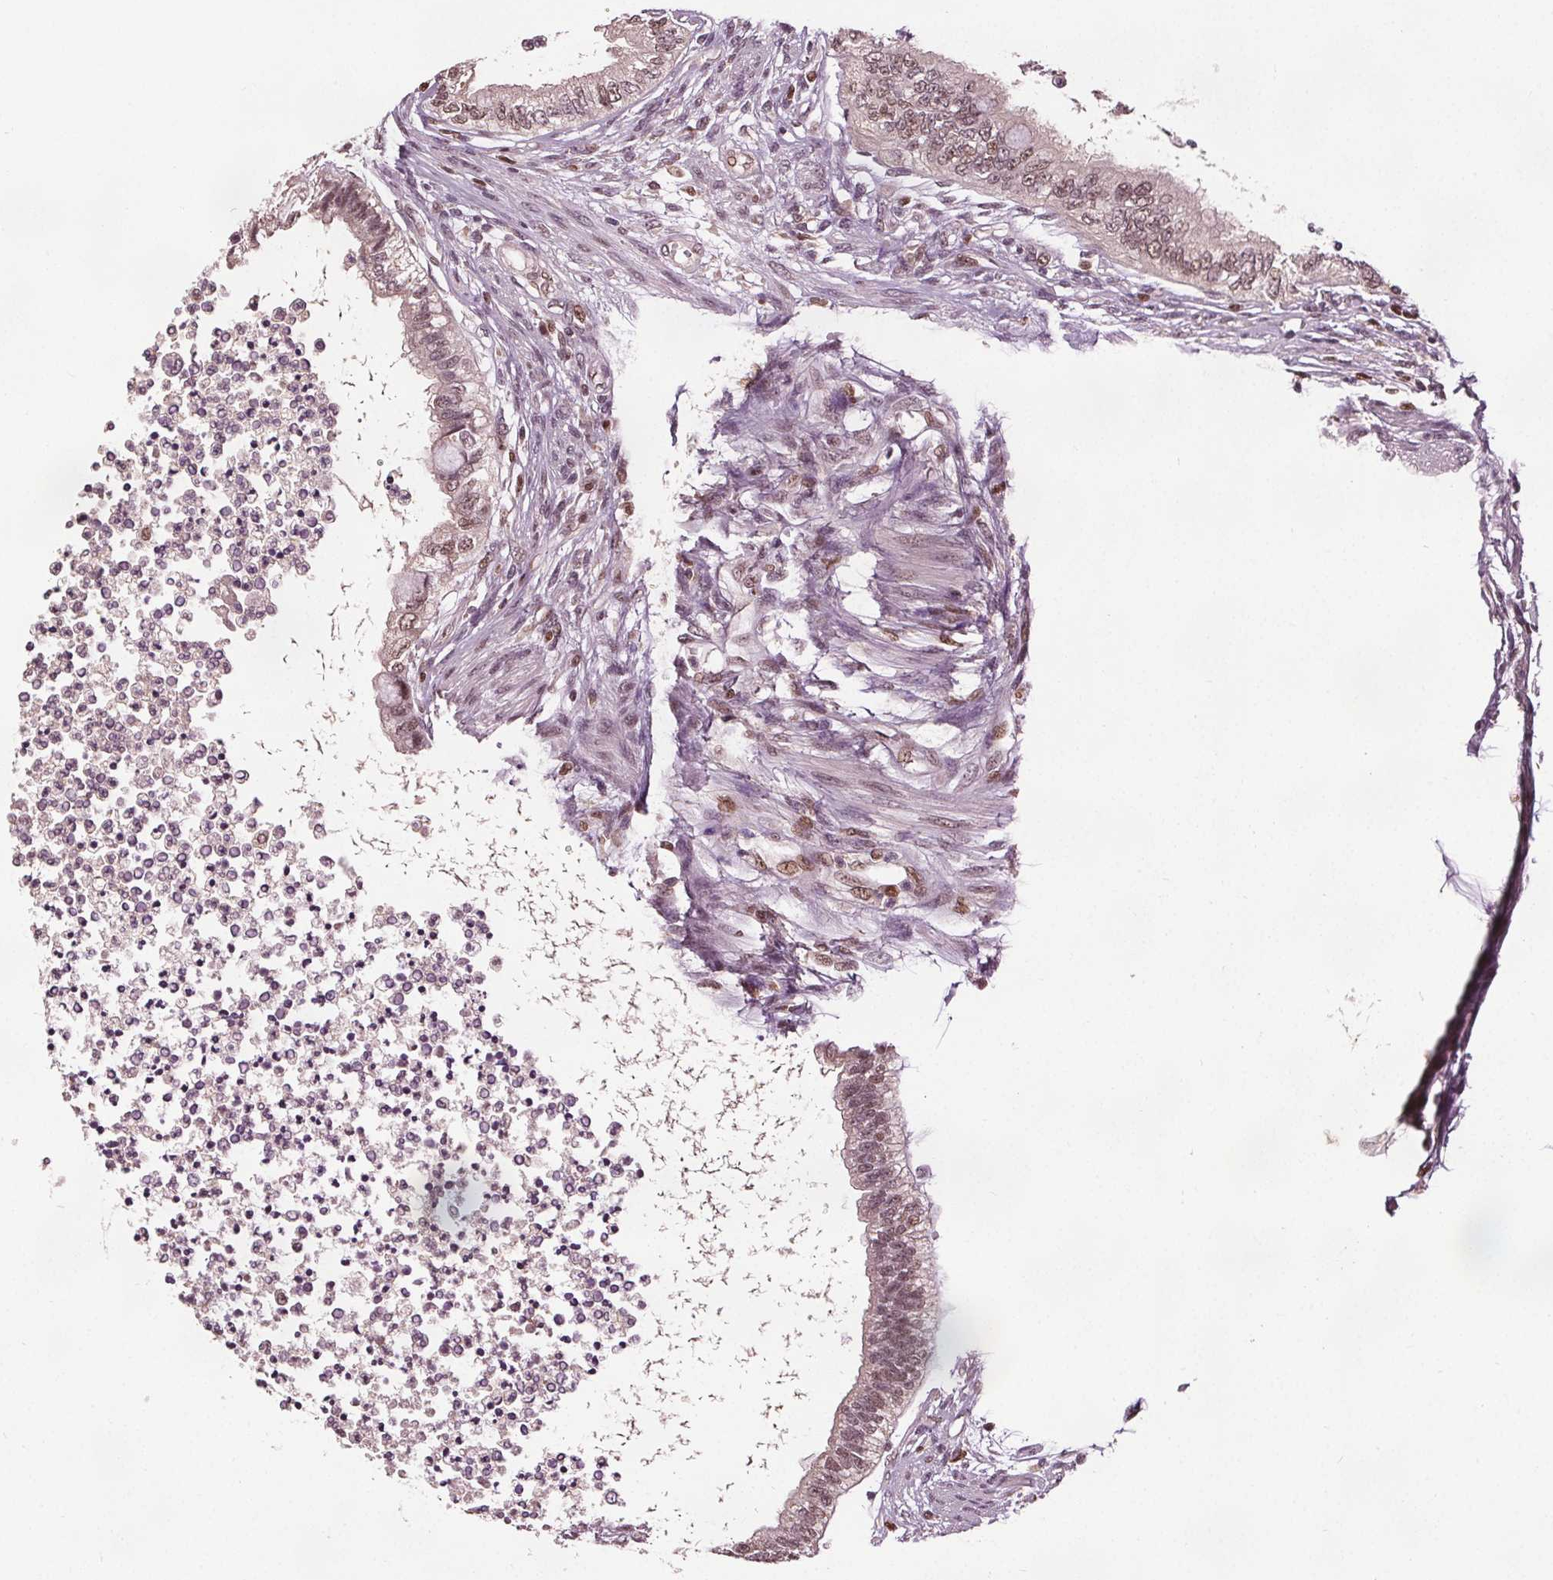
{"staining": {"intensity": "moderate", "quantity": "25%-75%", "location": "nuclear"}, "tissue": "testis cancer", "cell_type": "Tumor cells", "image_type": "cancer", "snomed": [{"axis": "morphology", "description": "Carcinoma, Embryonal, NOS"}, {"axis": "topography", "description": "Testis"}], "caption": "Protein staining demonstrates moderate nuclear positivity in approximately 25%-75% of tumor cells in testis embryonal carcinoma.", "gene": "DDX11", "patient": {"sex": "male", "age": 26}}